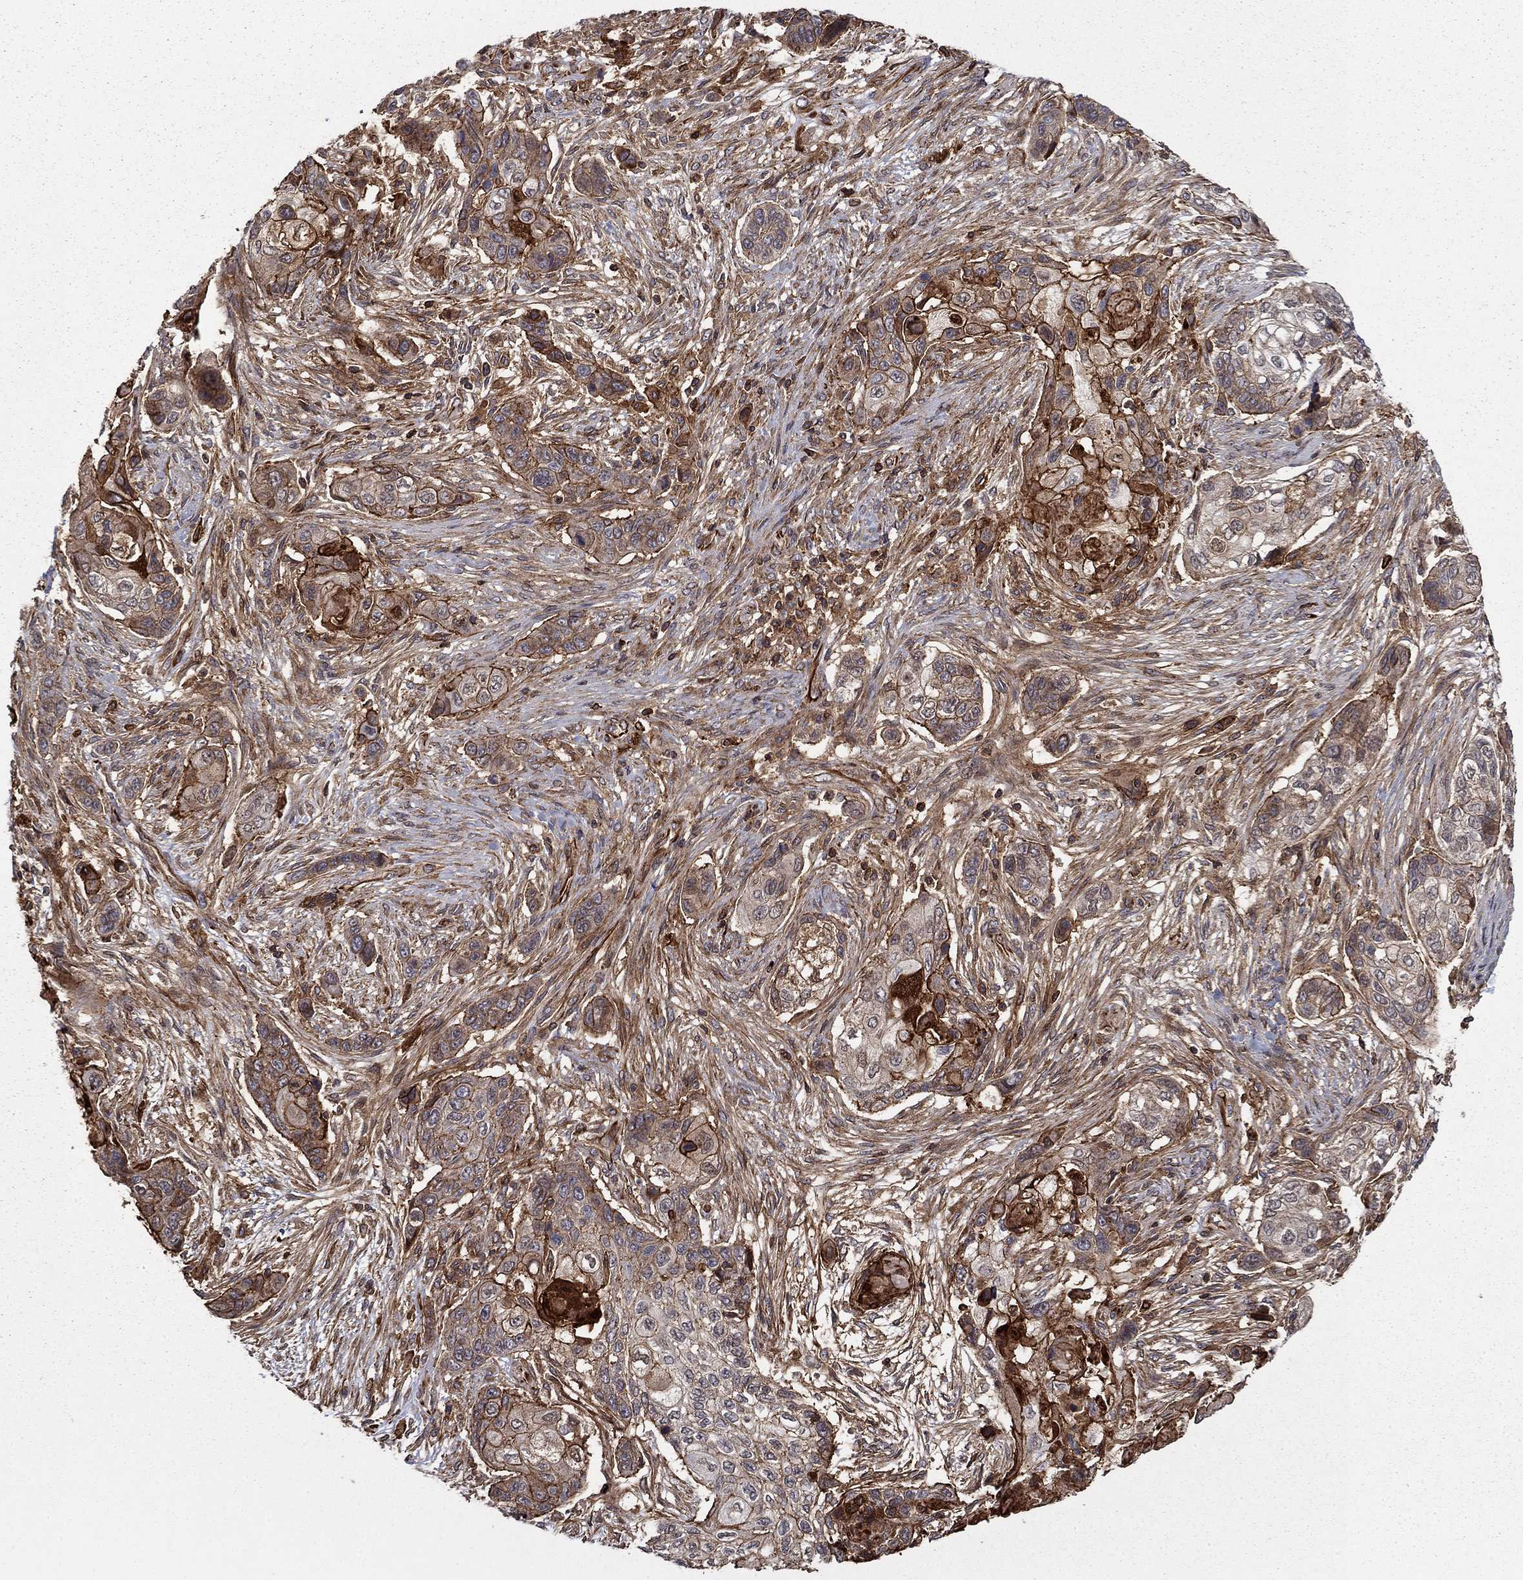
{"staining": {"intensity": "moderate", "quantity": "25%-75%", "location": "cytoplasmic/membranous"}, "tissue": "lung cancer", "cell_type": "Tumor cells", "image_type": "cancer", "snomed": [{"axis": "morphology", "description": "Squamous cell carcinoma, NOS"}, {"axis": "topography", "description": "Lung"}], "caption": "The immunohistochemical stain shows moderate cytoplasmic/membranous positivity in tumor cells of lung squamous cell carcinoma tissue.", "gene": "ADM", "patient": {"sex": "male", "age": 69}}